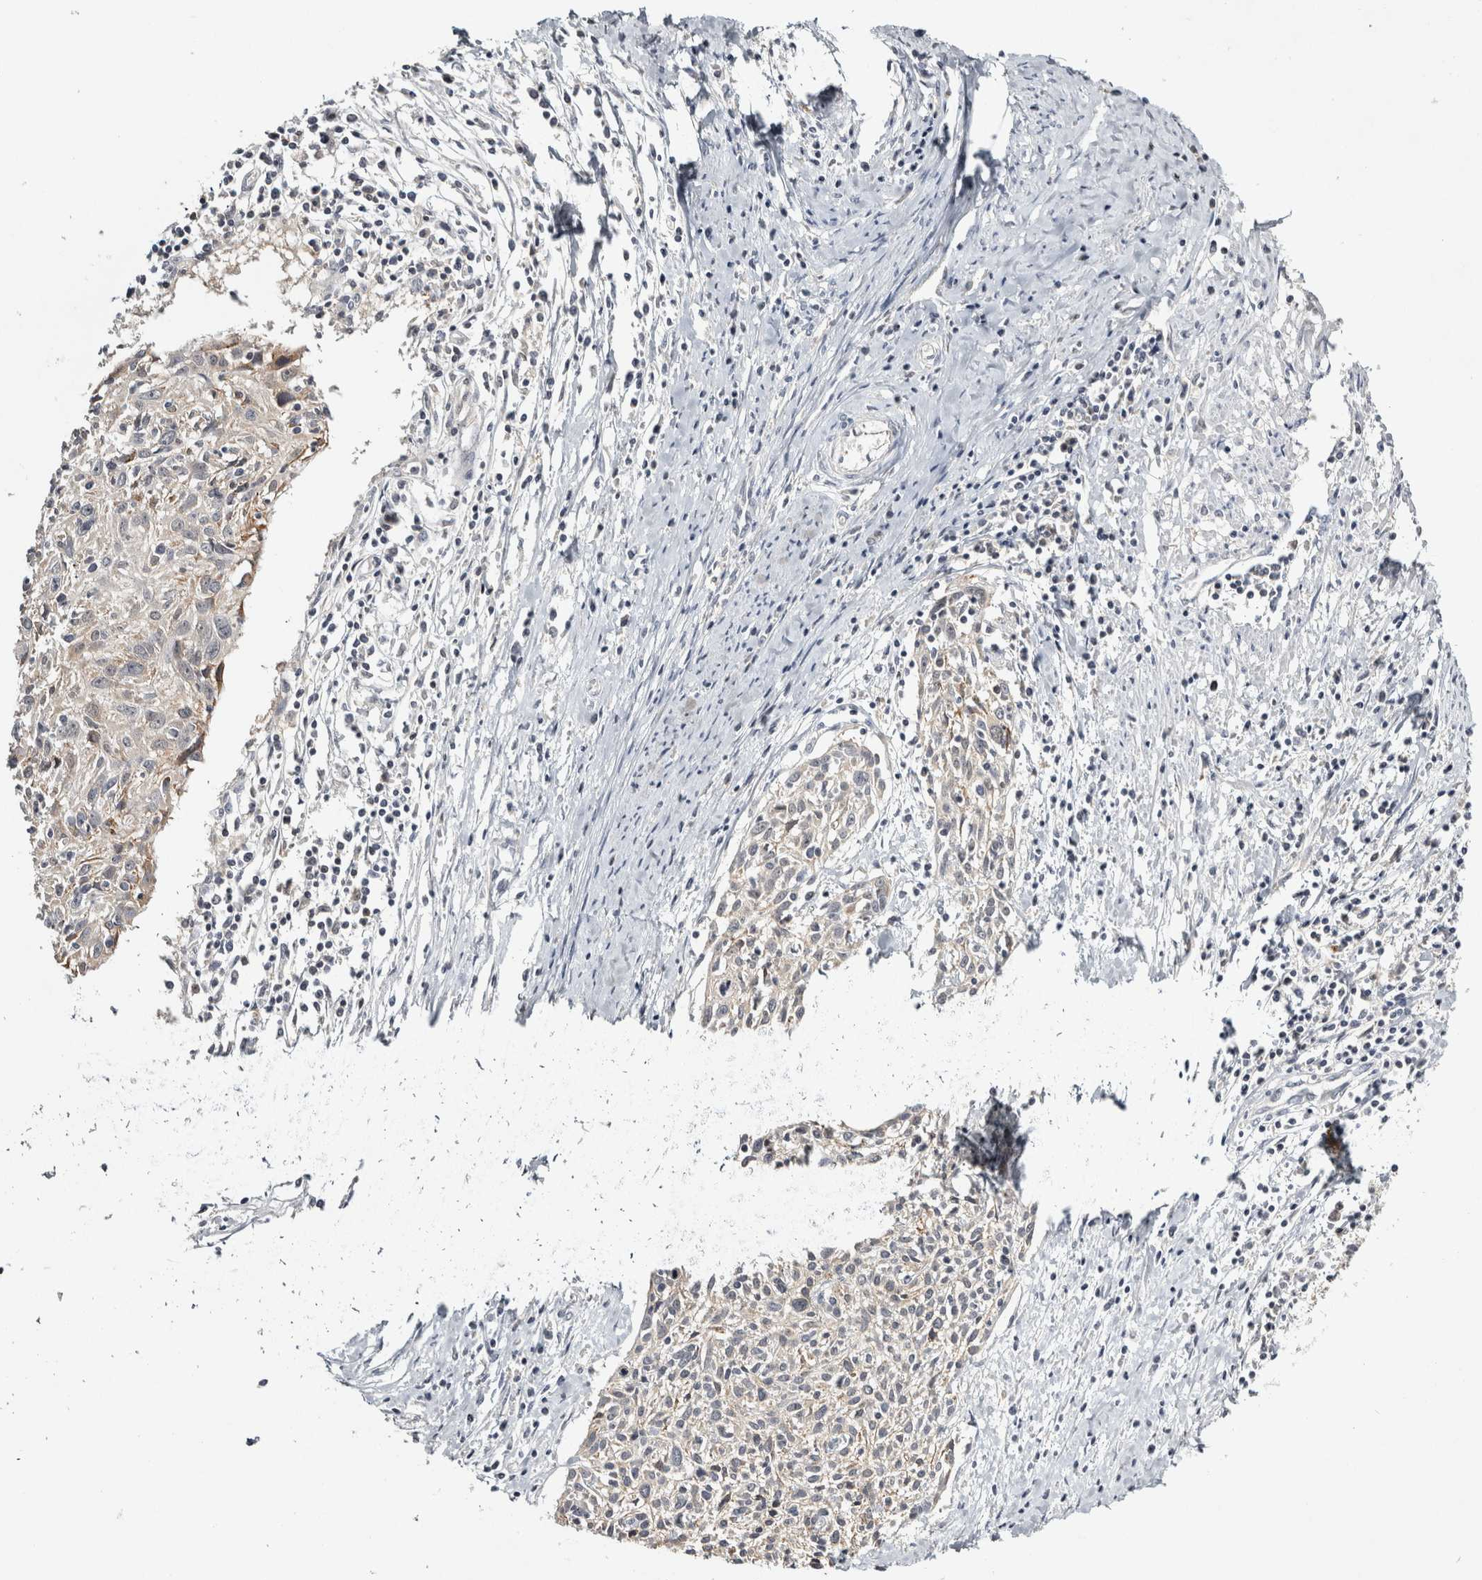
{"staining": {"intensity": "weak", "quantity": "<25%", "location": "cytoplasmic/membranous,nuclear"}, "tissue": "cervical cancer", "cell_type": "Tumor cells", "image_type": "cancer", "snomed": [{"axis": "morphology", "description": "Squamous cell carcinoma, NOS"}, {"axis": "topography", "description": "Cervix"}], "caption": "Protein analysis of cervical cancer (squamous cell carcinoma) demonstrates no significant expression in tumor cells.", "gene": "ACAT2", "patient": {"sex": "female", "age": 51}}